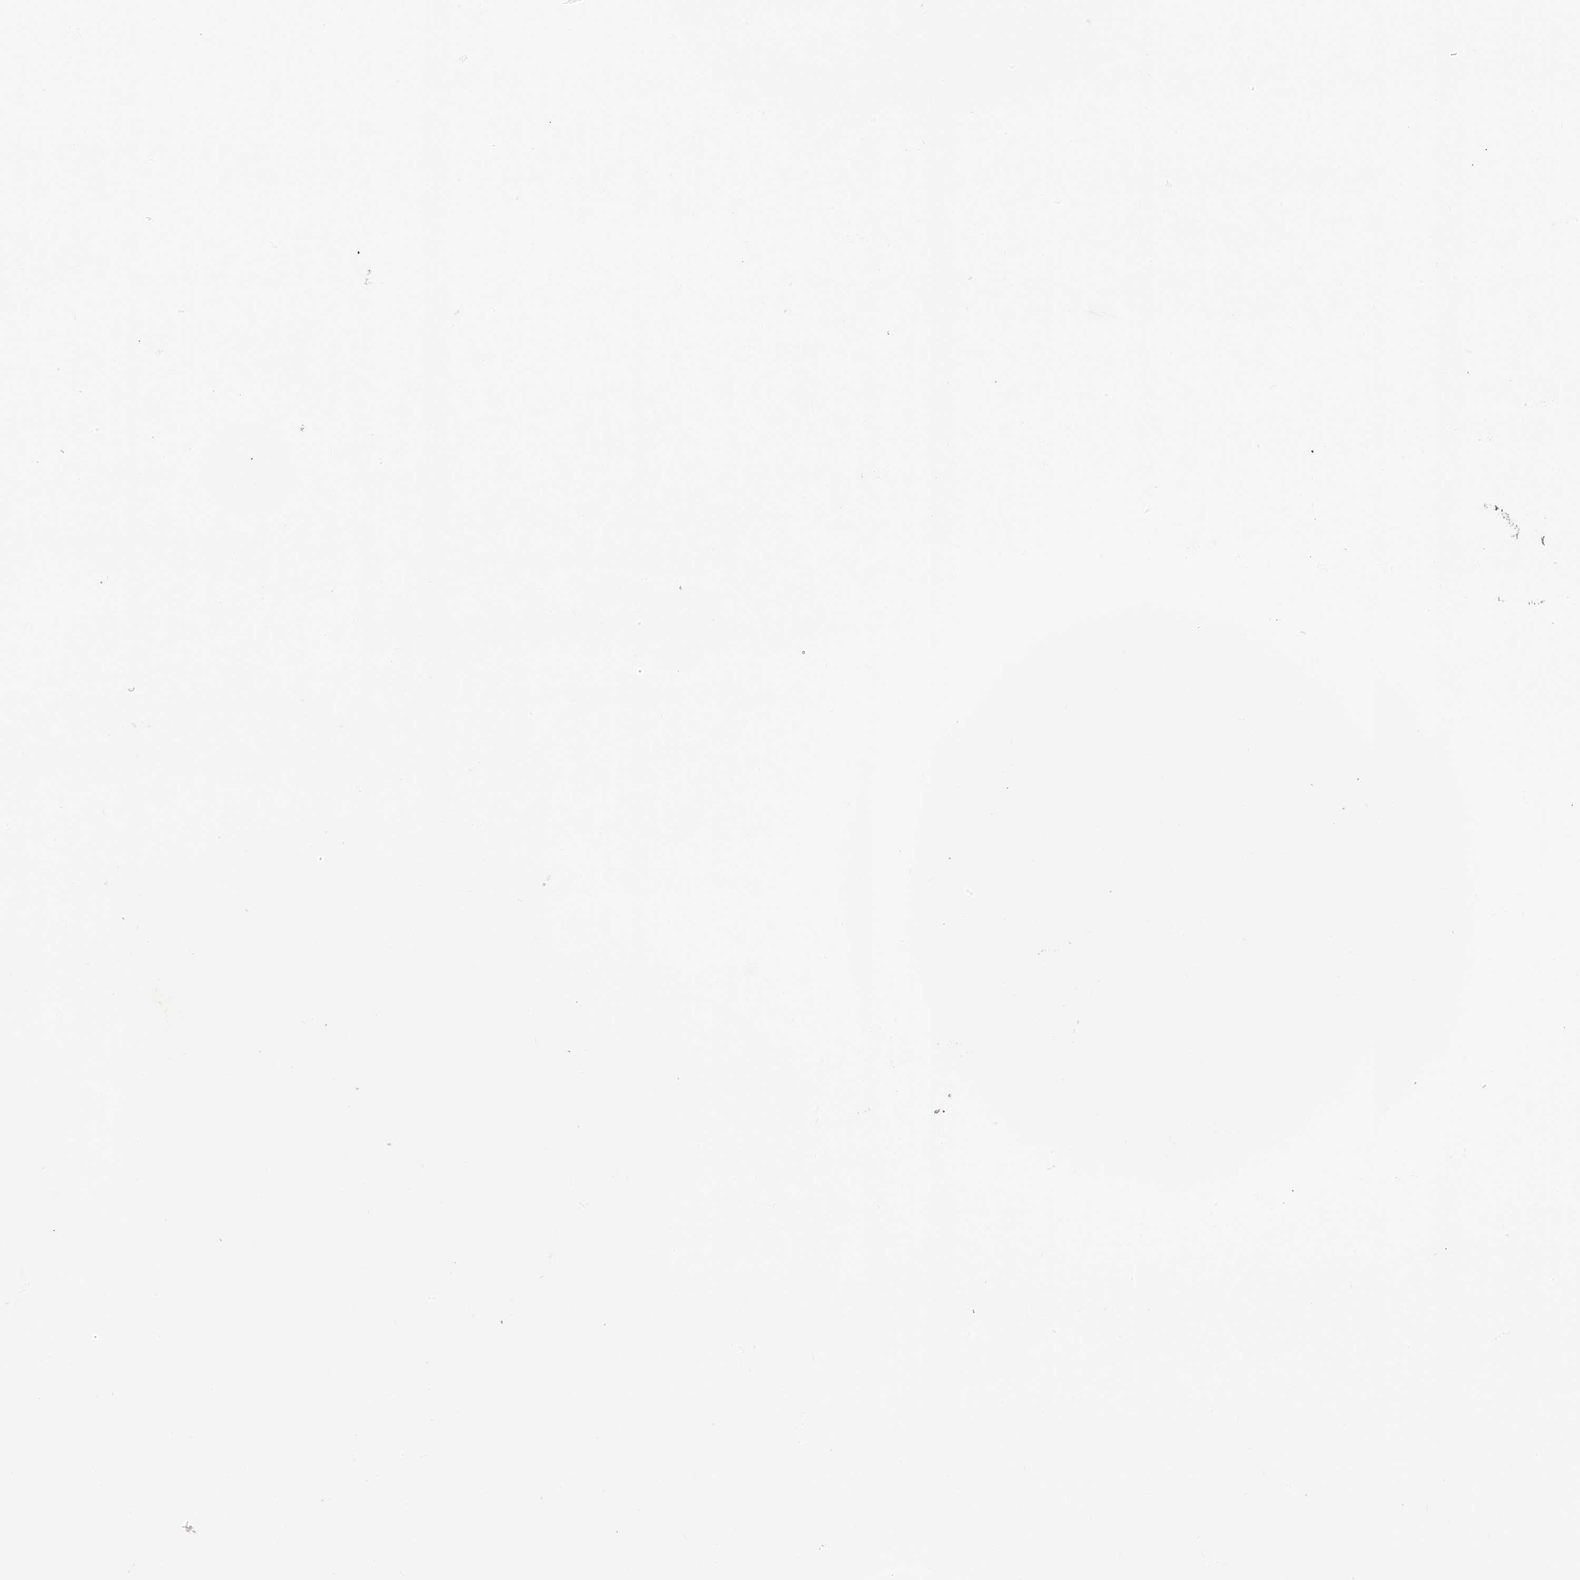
{"staining": {"intensity": "negative", "quantity": "none", "location": "none"}, "tissue": "endometrial cancer", "cell_type": "Tumor cells", "image_type": "cancer", "snomed": [{"axis": "morphology", "description": "Adenocarcinoma, NOS"}, {"axis": "topography", "description": "Endometrium"}], "caption": "This is a histopathology image of immunohistochemistry (IHC) staining of endometrial cancer (adenocarcinoma), which shows no staining in tumor cells.", "gene": "POMGNT2", "patient": {"sex": "female", "age": 80}}